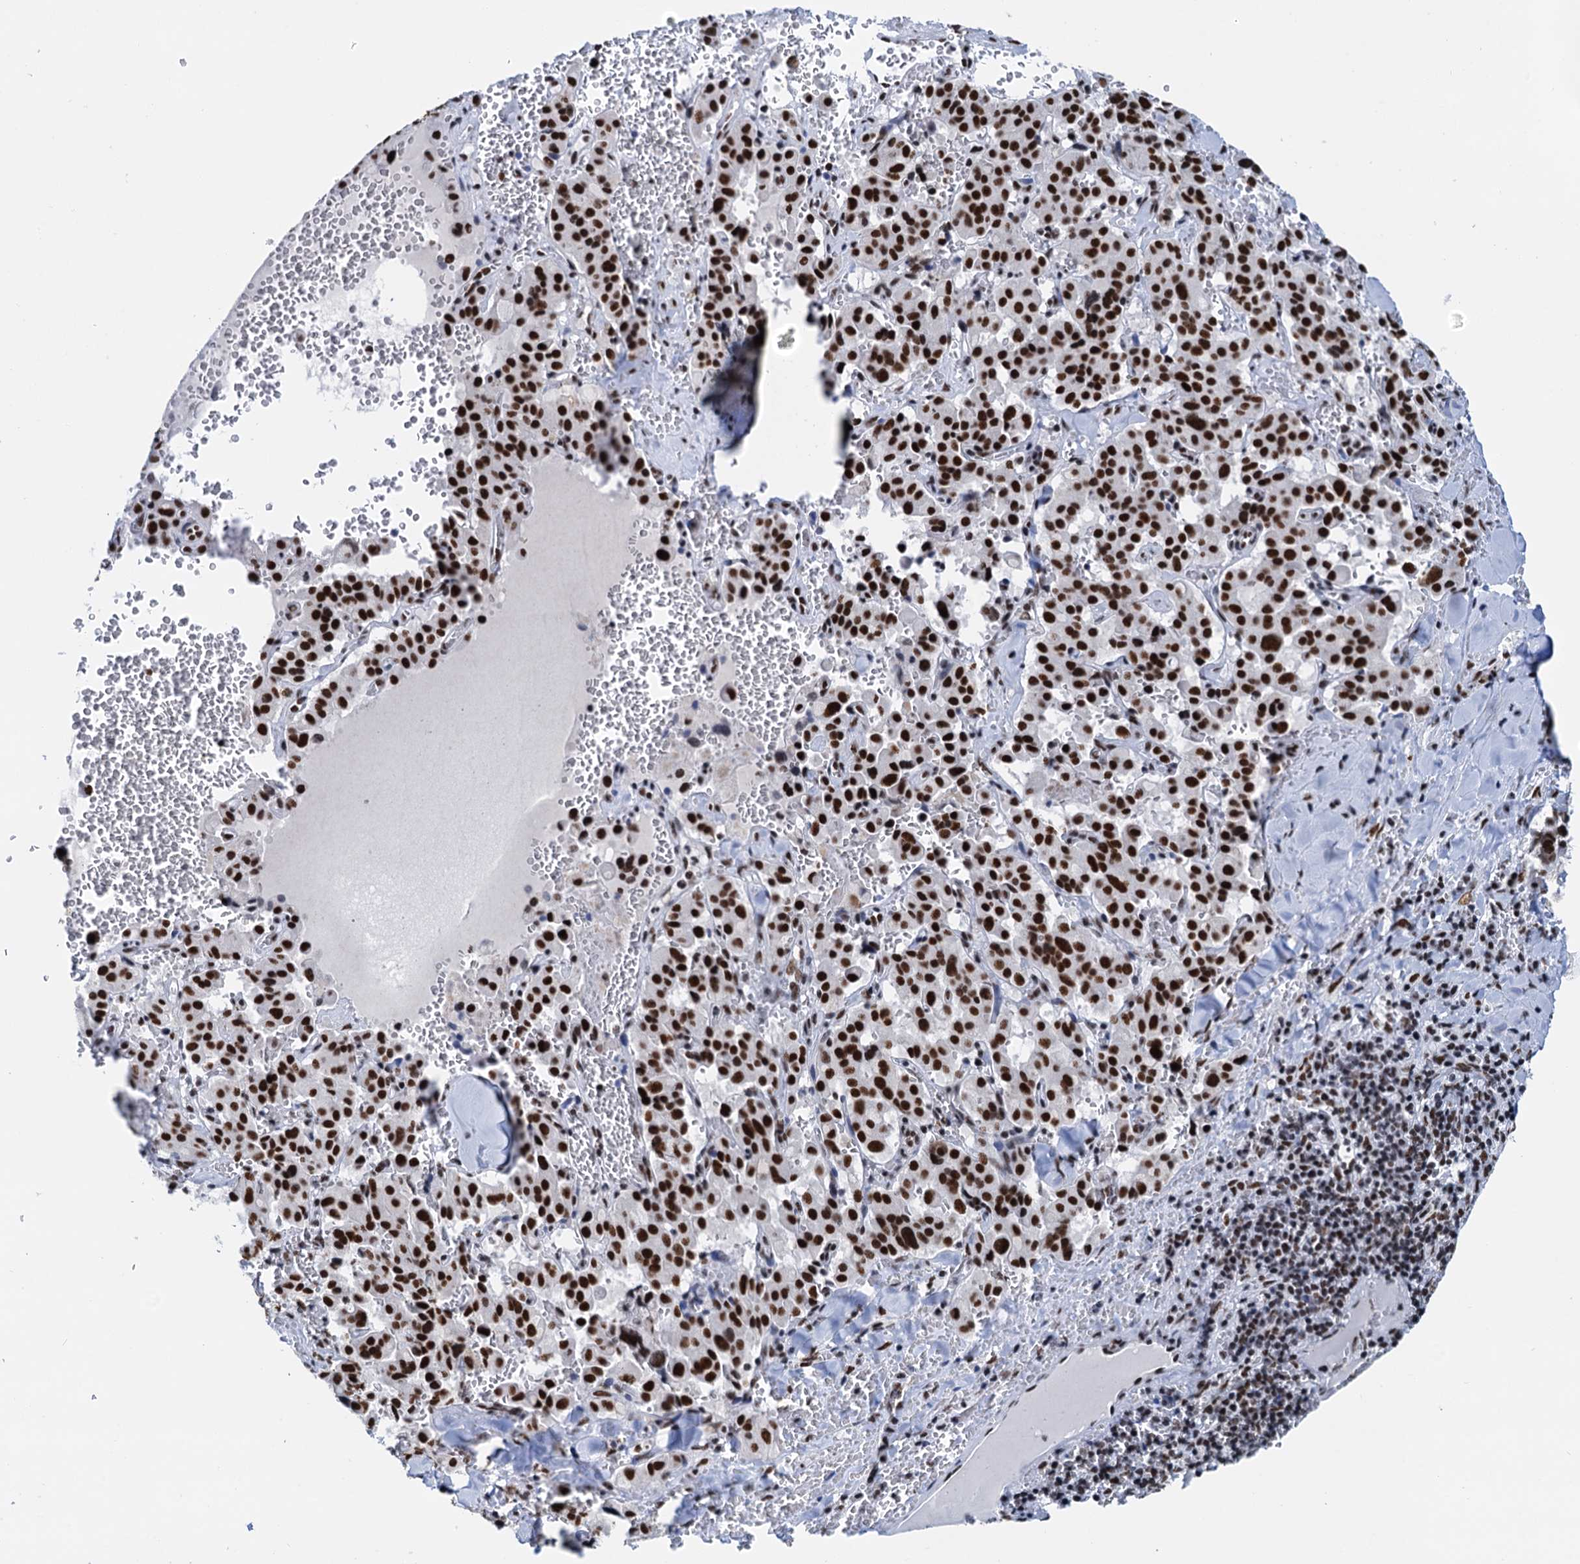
{"staining": {"intensity": "strong", "quantity": ">75%", "location": "nuclear"}, "tissue": "pancreatic cancer", "cell_type": "Tumor cells", "image_type": "cancer", "snomed": [{"axis": "morphology", "description": "Adenocarcinoma, NOS"}, {"axis": "topography", "description": "Pancreas"}], "caption": "Brown immunohistochemical staining in human pancreatic cancer (adenocarcinoma) displays strong nuclear positivity in about >75% of tumor cells.", "gene": "SLTM", "patient": {"sex": "male", "age": 65}}